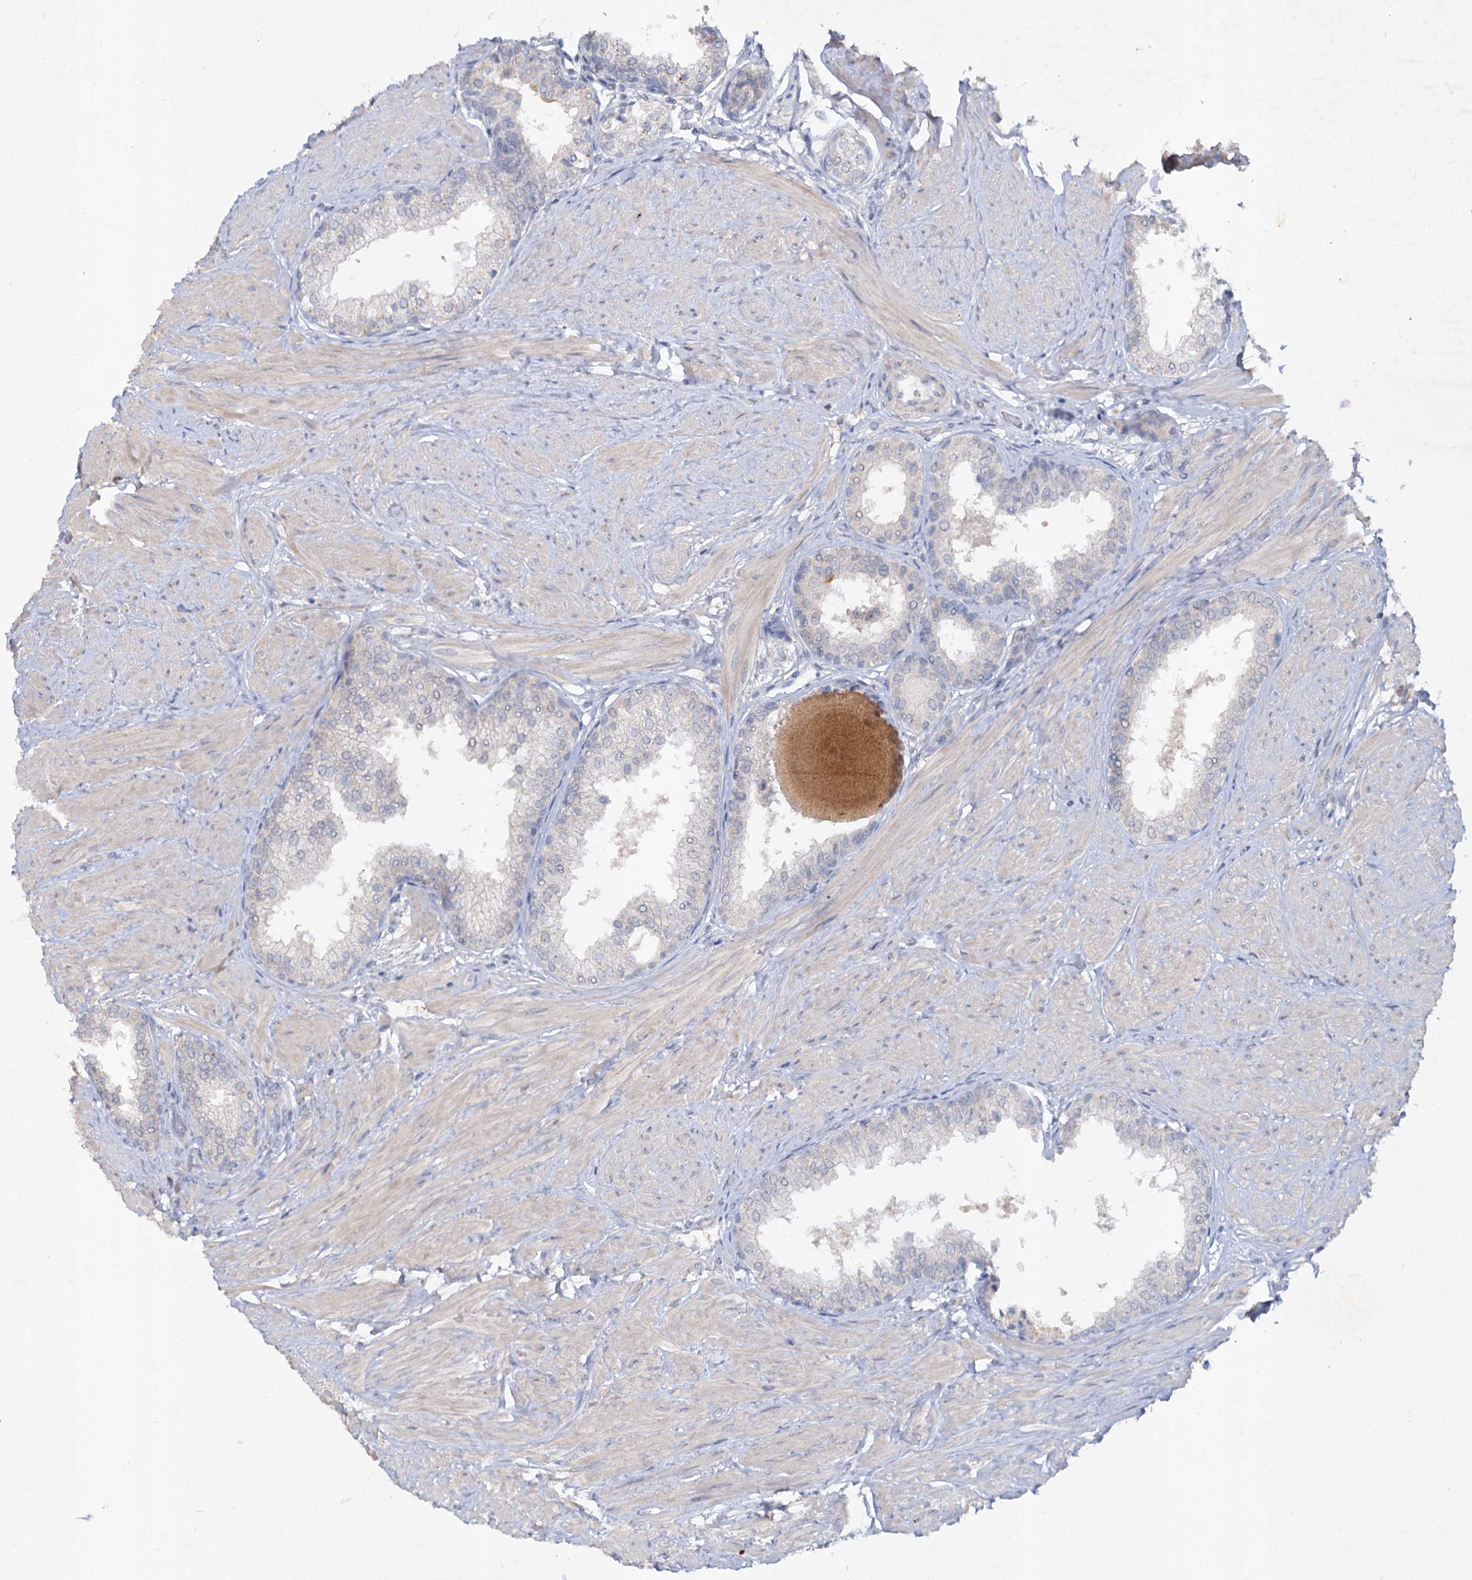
{"staining": {"intensity": "negative", "quantity": "none", "location": "none"}, "tissue": "prostate", "cell_type": "Glandular cells", "image_type": "normal", "snomed": [{"axis": "morphology", "description": "Normal tissue, NOS"}, {"axis": "topography", "description": "Prostate"}], "caption": "Prostate stained for a protein using immunohistochemistry displays no staining glandular cells.", "gene": "ATP4A", "patient": {"sex": "male", "age": 48}}